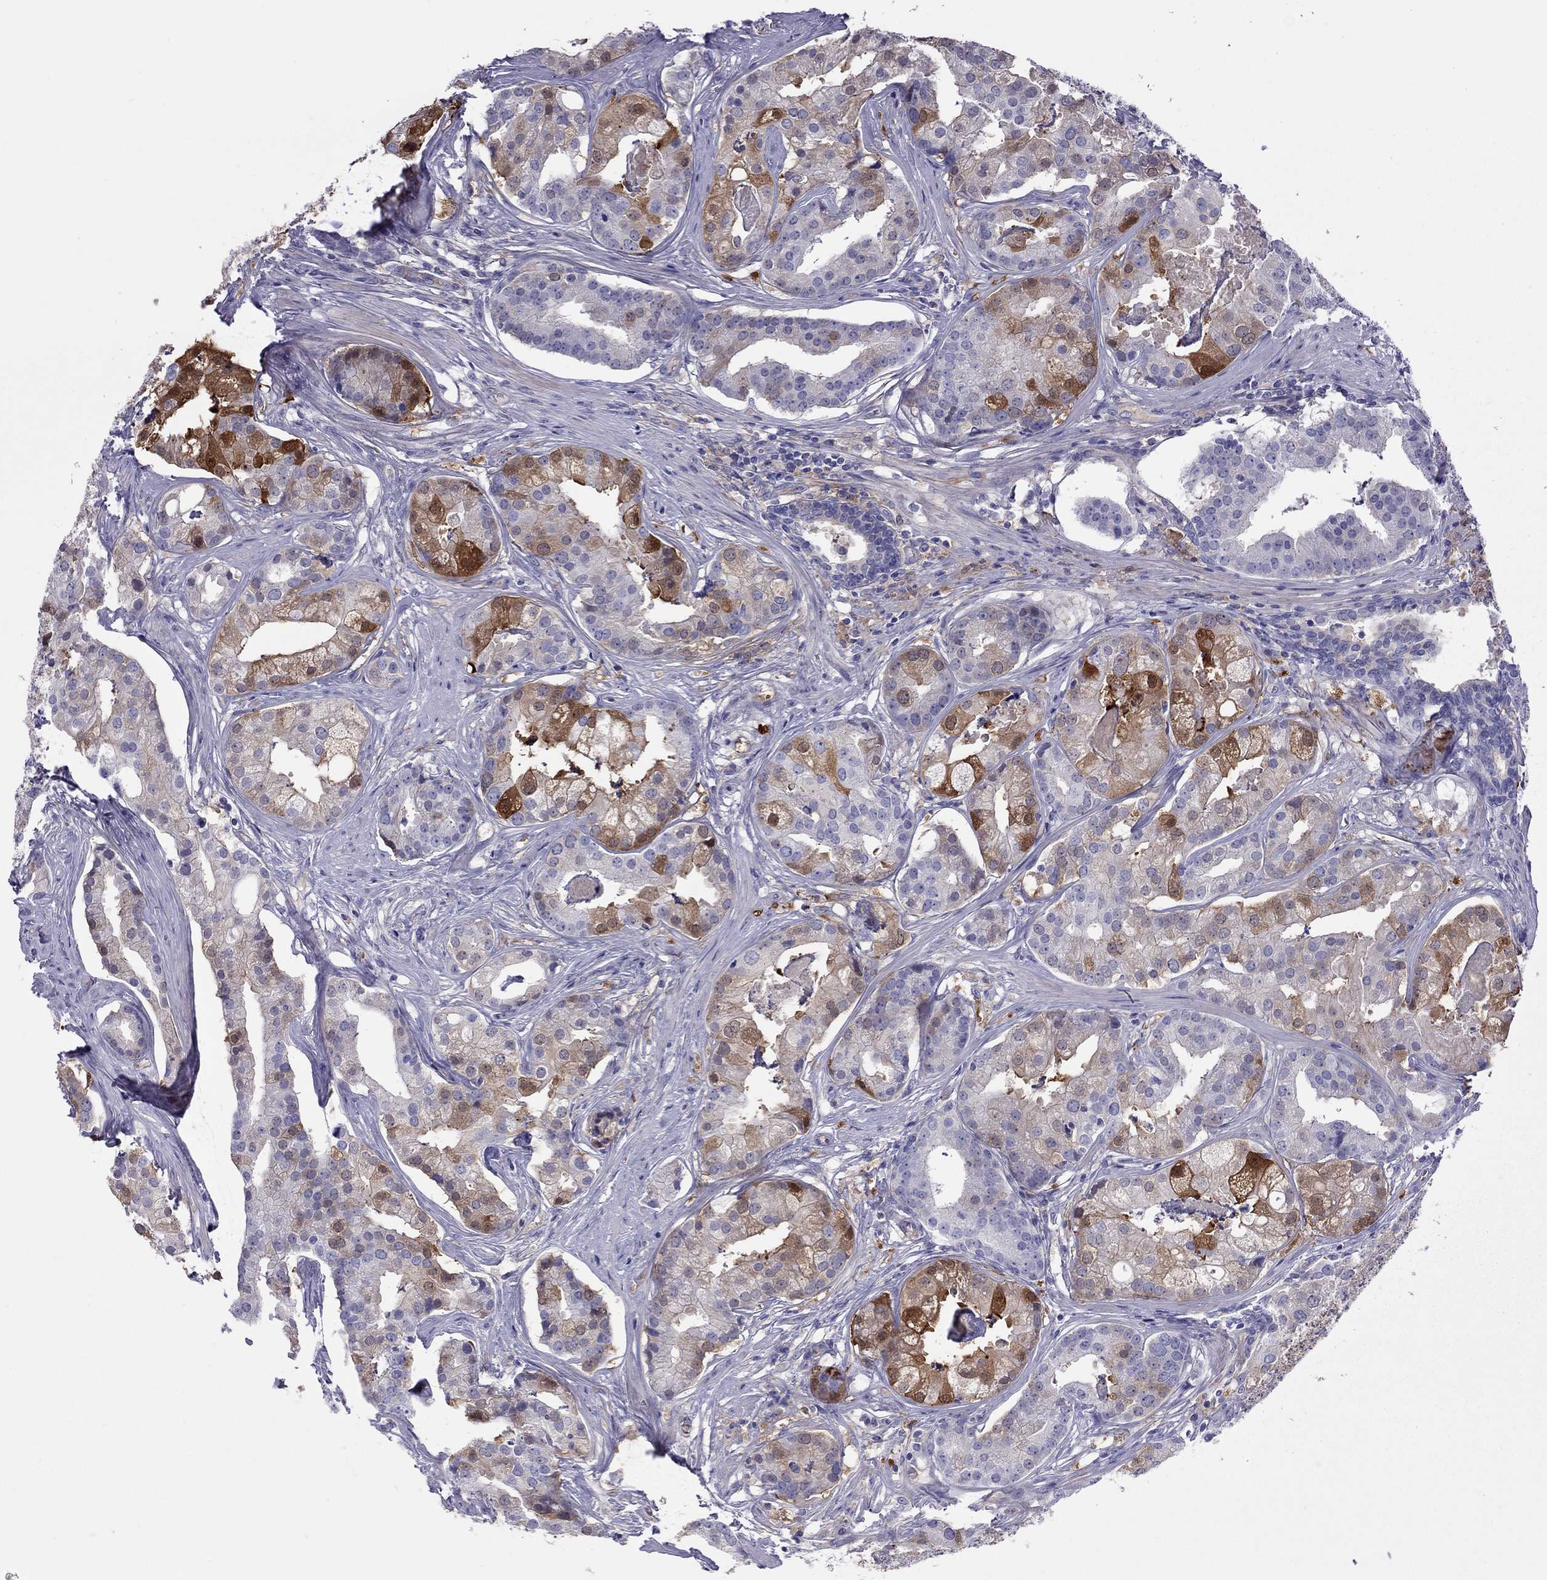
{"staining": {"intensity": "strong", "quantity": "25%-75%", "location": "cytoplasmic/membranous"}, "tissue": "prostate cancer", "cell_type": "Tumor cells", "image_type": "cancer", "snomed": [{"axis": "morphology", "description": "Adenocarcinoma, NOS"}, {"axis": "topography", "description": "Prostate and seminal vesicle, NOS"}, {"axis": "topography", "description": "Prostate"}], "caption": "This is a histology image of immunohistochemistry (IHC) staining of prostate cancer (adenocarcinoma), which shows strong positivity in the cytoplasmic/membranous of tumor cells.", "gene": "ALOX15B", "patient": {"sex": "male", "age": 44}}